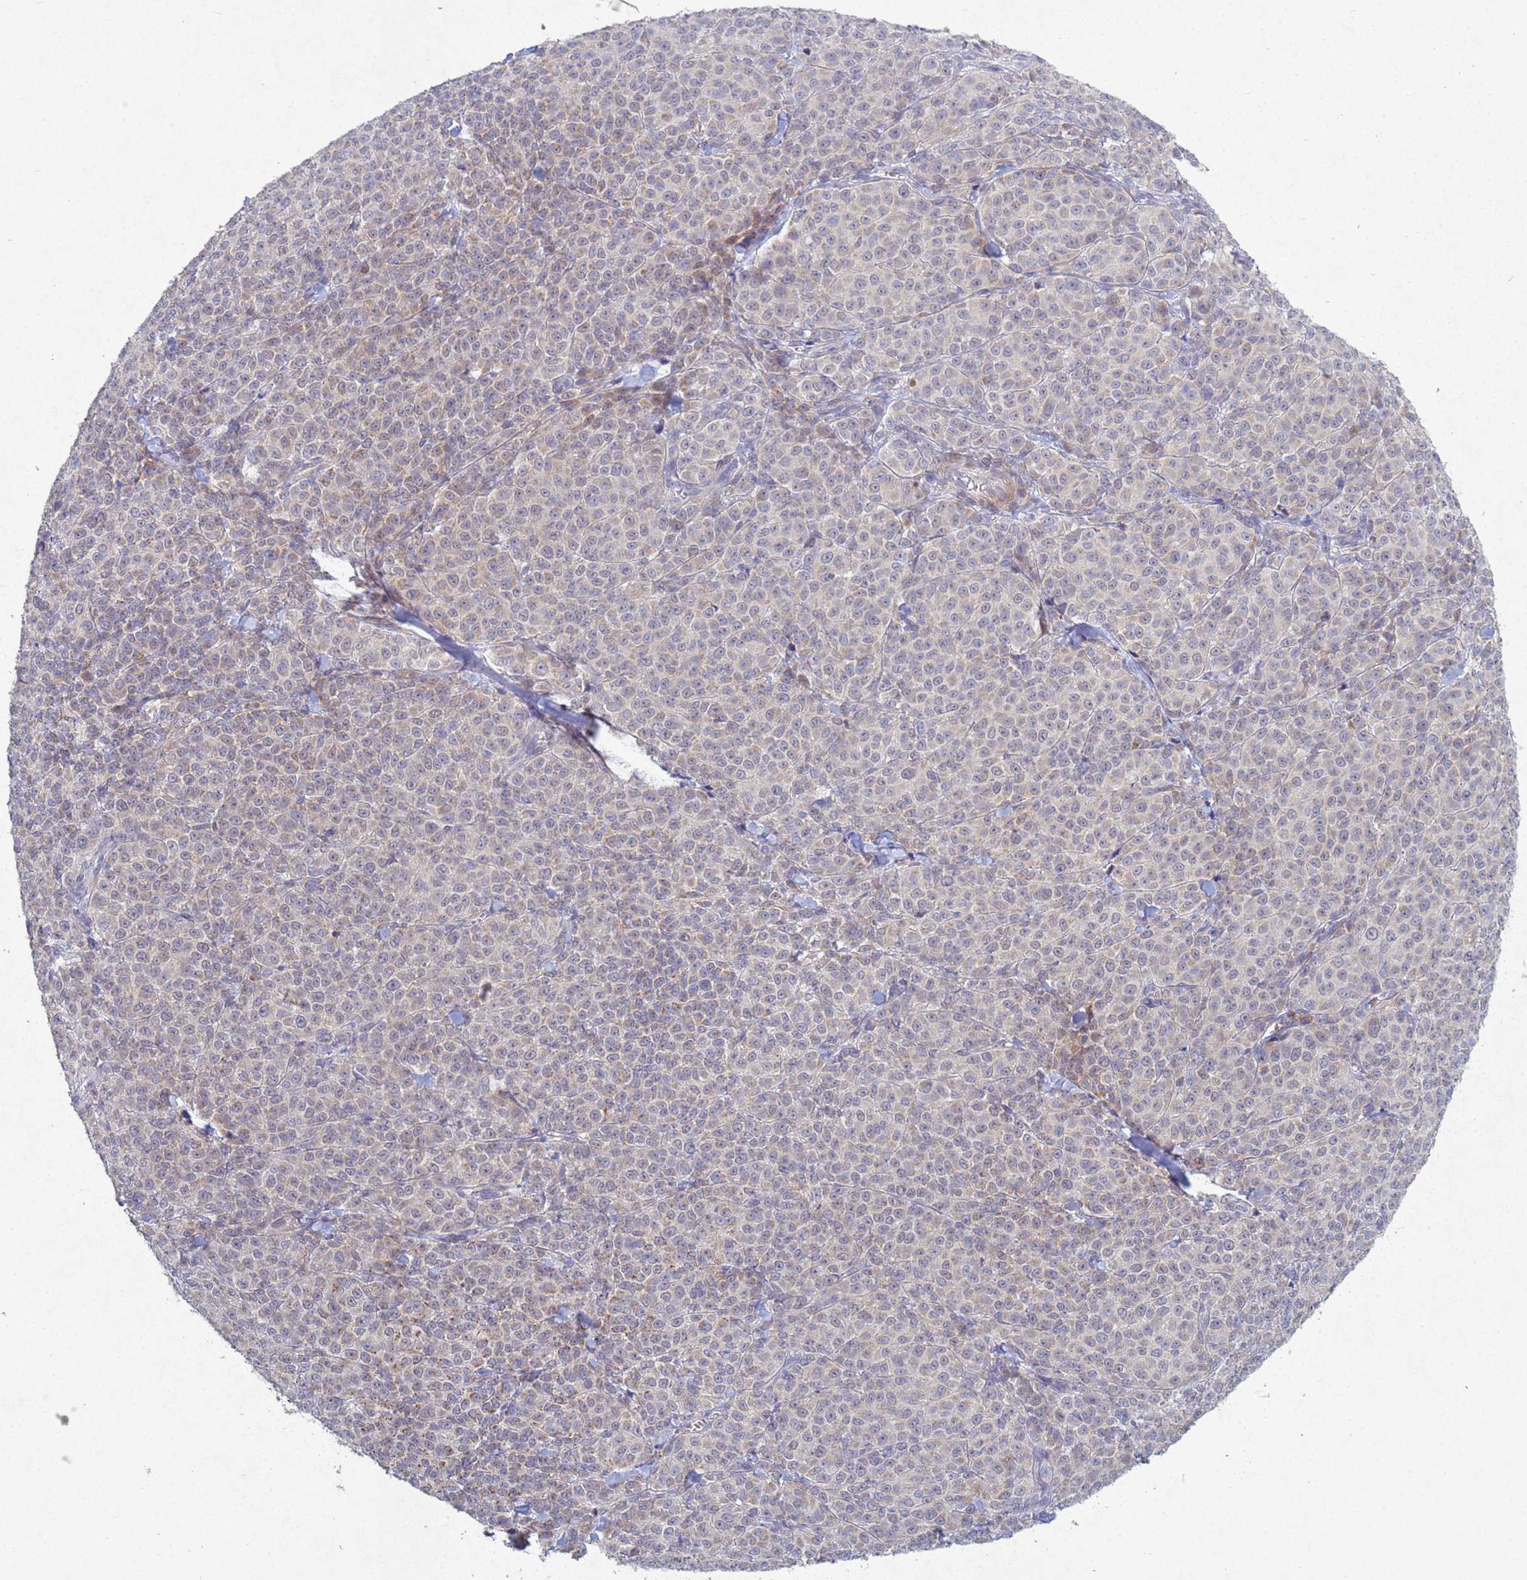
{"staining": {"intensity": "negative", "quantity": "none", "location": "none"}, "tissue": "melanoma", "cell_type": "Tumor cells", "image_type": "cancer", "snomed": [{"axis": "morphology", "description": "Normal tissue, NOS"}, {"axis": "morphology", "description": "Malignant melanoma, NOS"}, {"axis": "topography", "description": "Skin"}], "caption": "High magnification brightfield microscopy of melanoma stained with DAB (brown) and counterstained with hematoxylin (blue): tumor cells show no significant staining.", "gene": "TNPO2", "patient": {"sex": "female", "age": 34}}